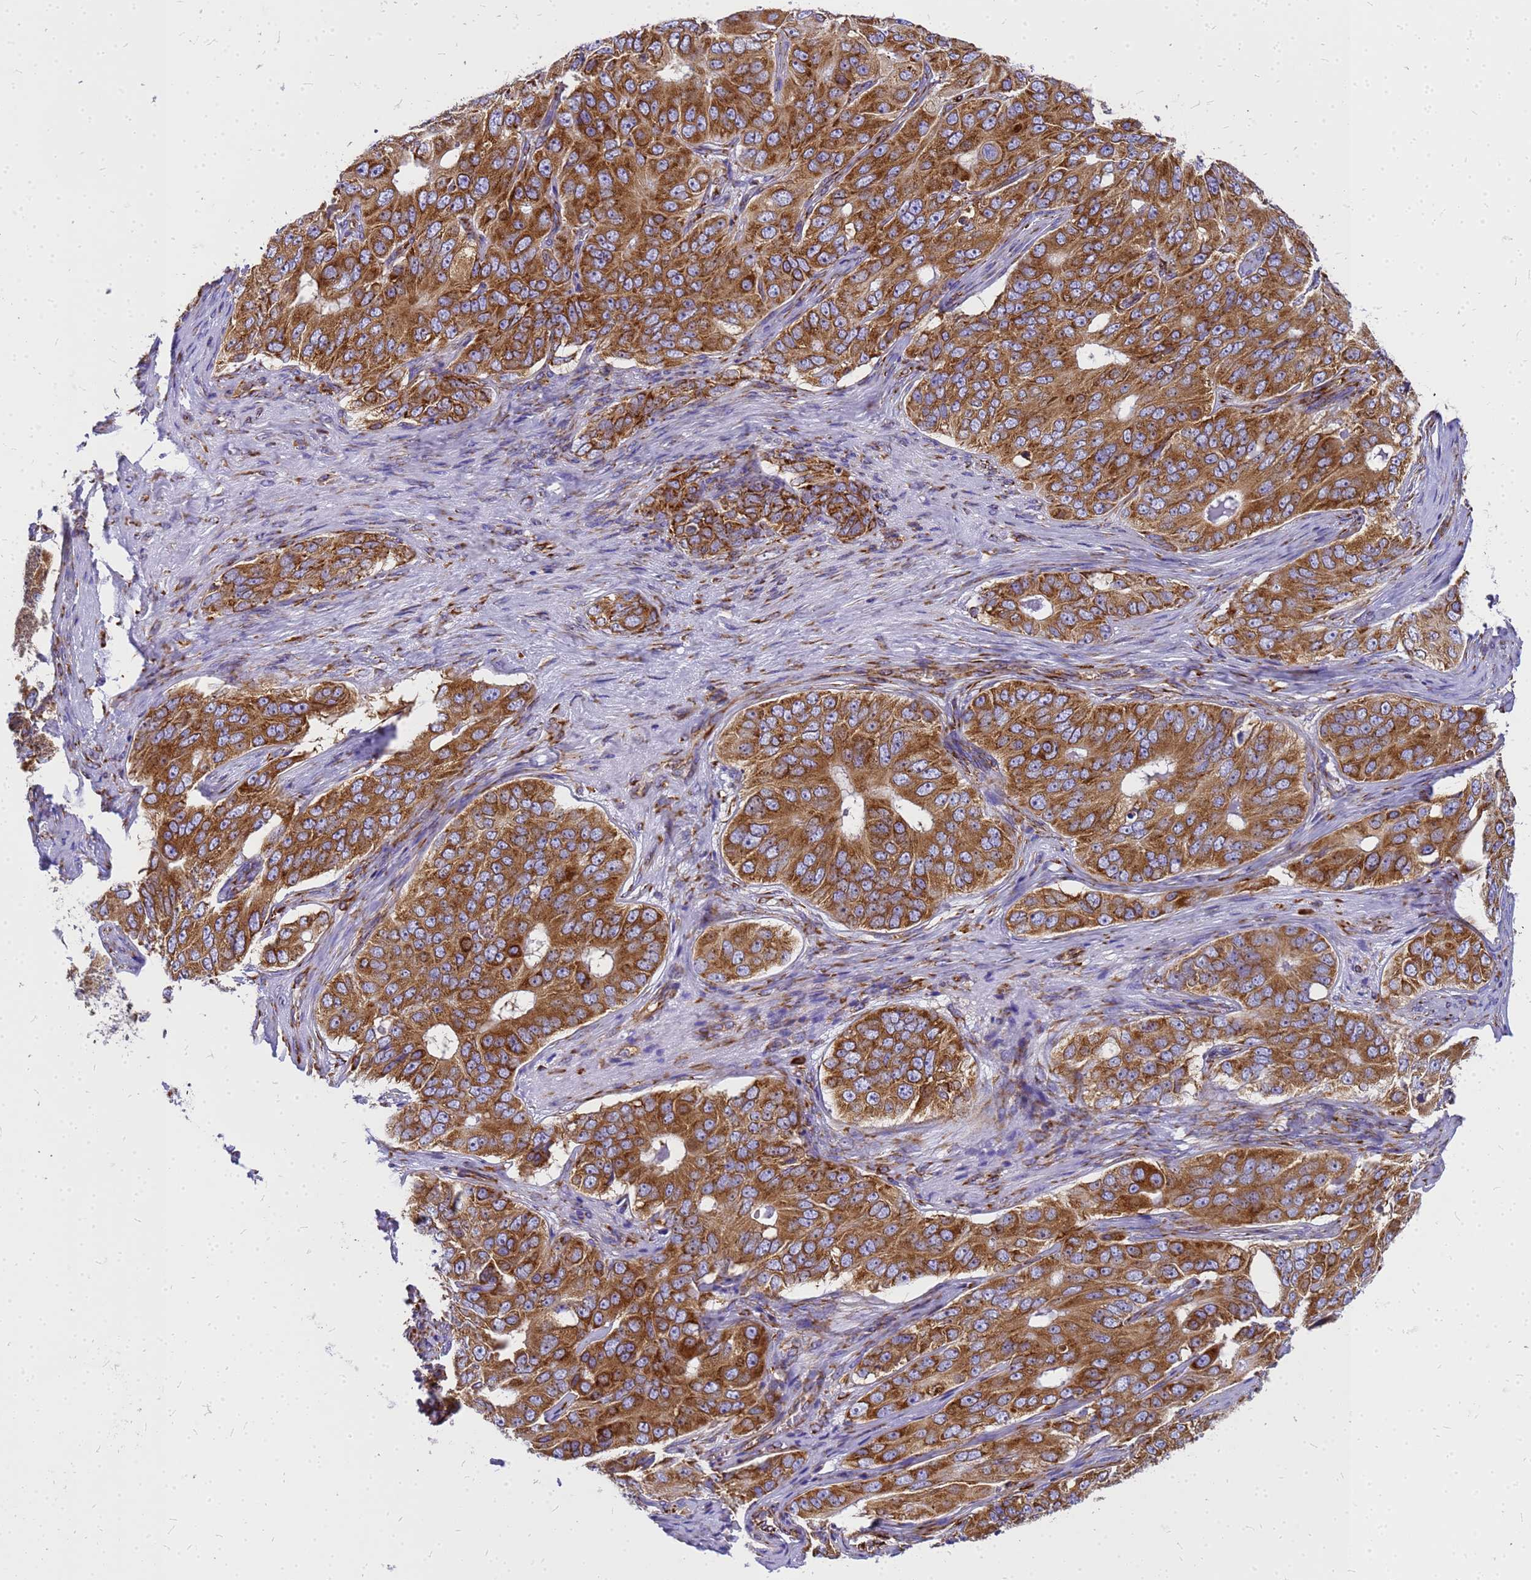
{"staining": {"intensity": "strong", "quantity": ">75%", "location": "cytoplasmic/membranous"}, "tissue": "ovarian cancer", "cell_type": "Tumor cells", "image_type": "cancer", "snomed": [{"axis": "morphology", "description": "Carcinoma, endometroid"}, {"axis": "topography", "description": "Ovary"}], "caption": "Ovarian cancer (endometroid carcinoma) stained with a protein marker shows strong staining in tumor cells.", "gene": "EEF1D", "patient": {"sex": "female", "age": 51}}